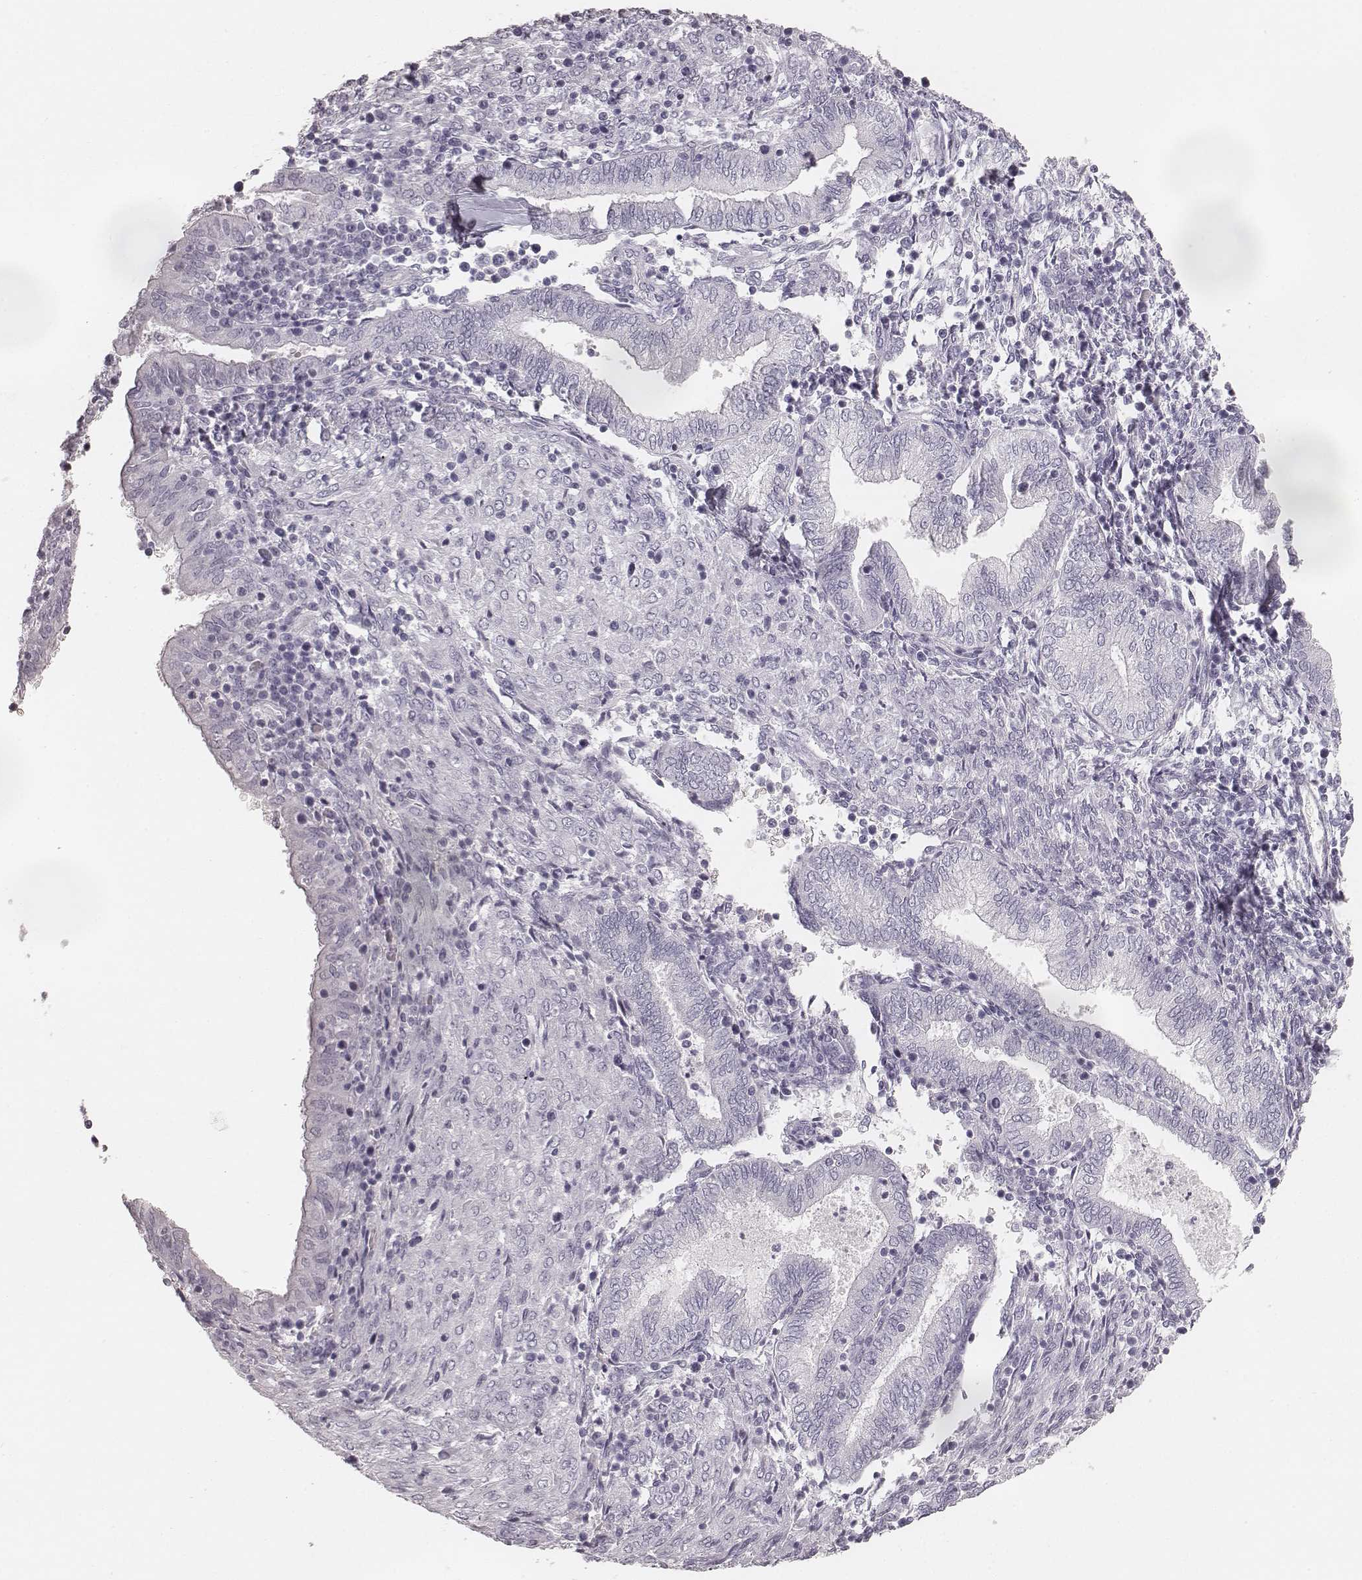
{"staining": {"intensity": "negative", "quantity": "none", "location": "none"}, "tissue": "endometrium", "cell_type": "Cells in endometrial stroma", "image_type": "normal", "snomed": [{"axis": "morphology", "description": "Normal tissue, NOS"}, {"axis": "topography", "description": "Endometrium"}], "caption": "This is a histopathology image of immunohistochemistry staining of benign endometrium, which shows no staining in cells in endometrial stroma.", "gene": "KRT34", "patient": {"sex": "female", "age": 42}}